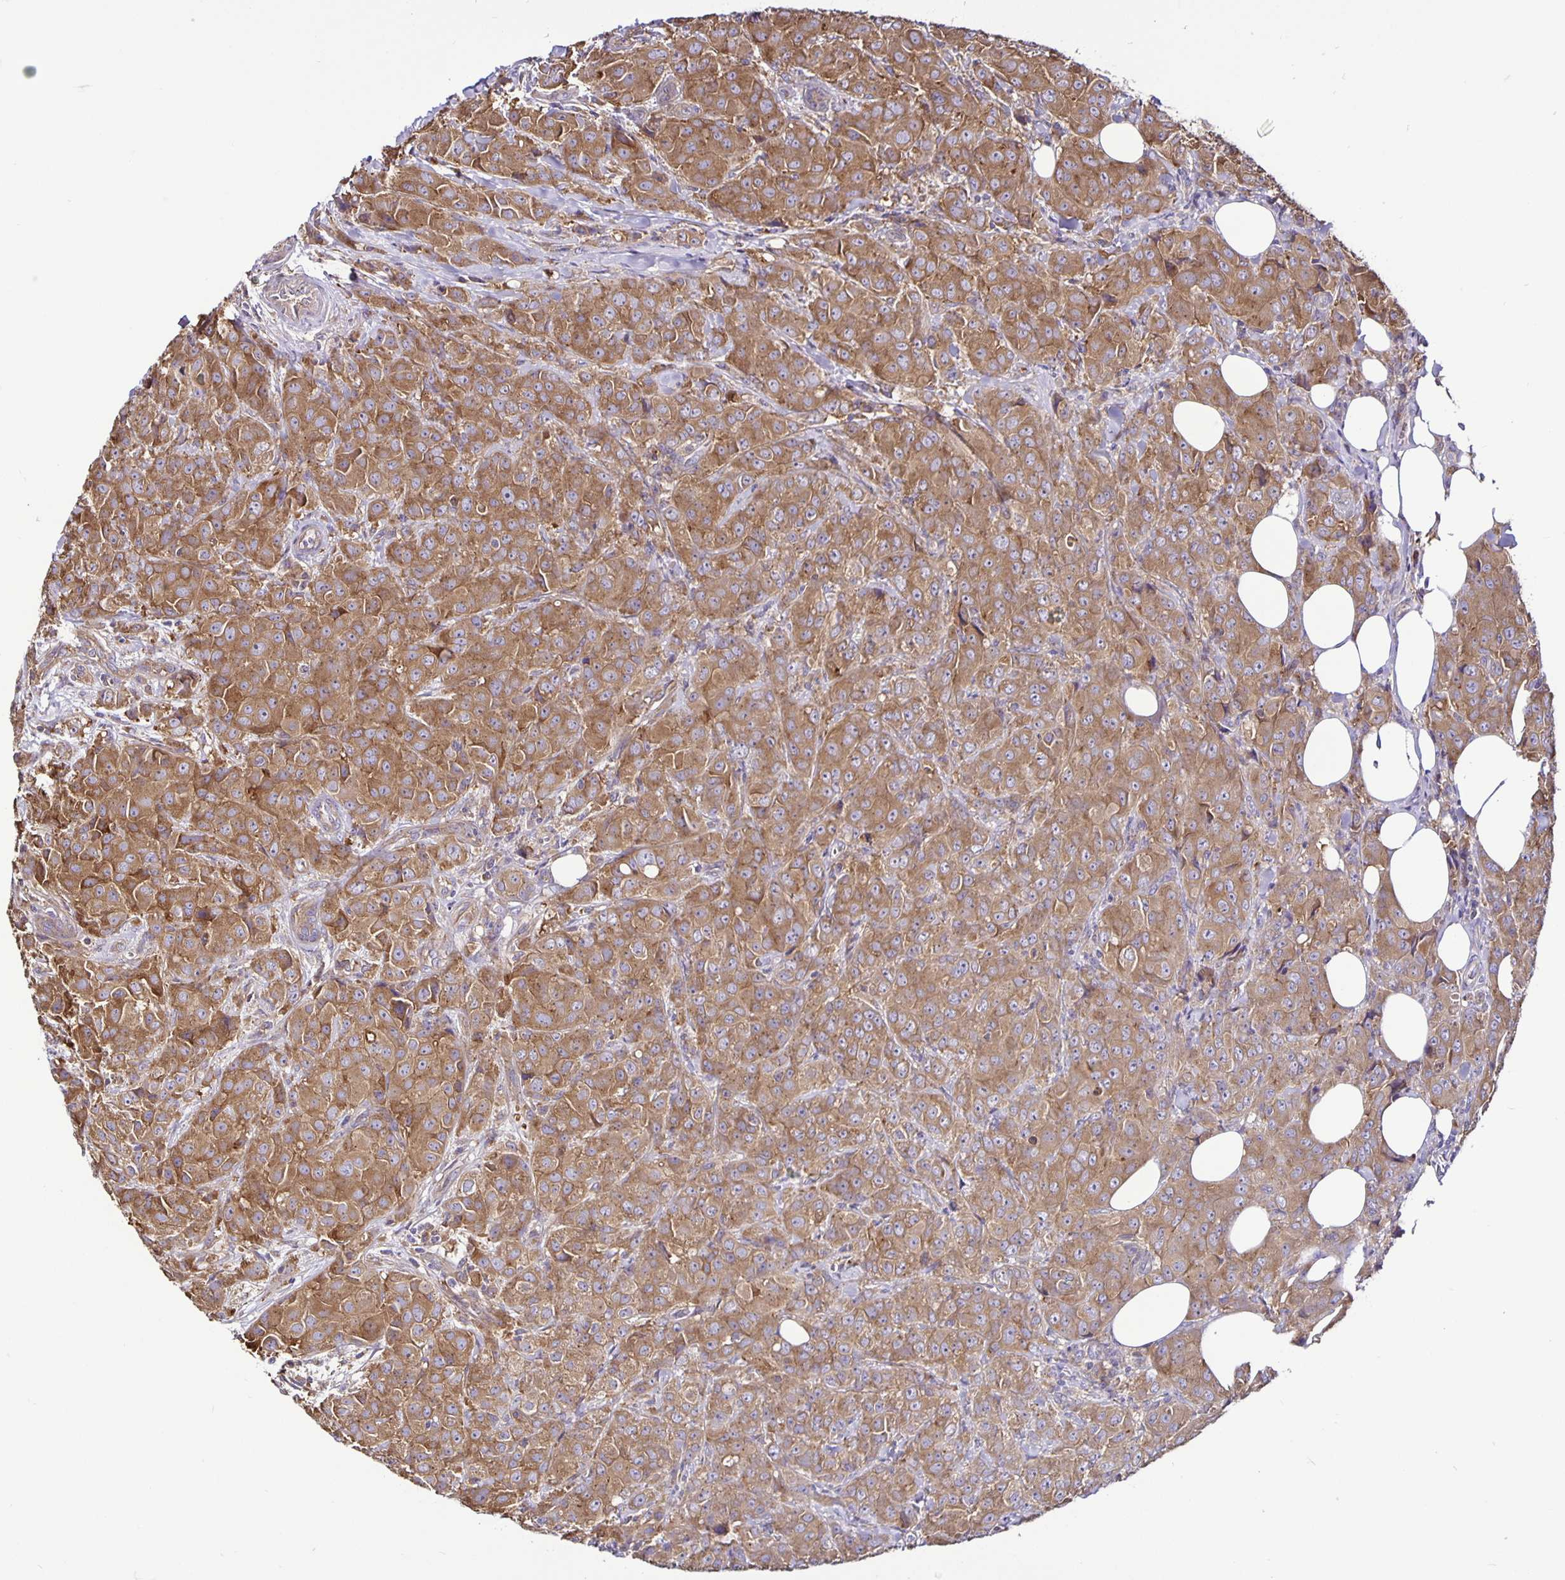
{"staining": {"intensity": "moderate", "quantity": ">75%", "location": "cytoplasmic/membranous"}, "tissue": "breast cancer", "cell_type": "Tumor cells", "image_type": "cancer", "snomed": [{"axis": "morphology", "description": "Normal tissue, NOS"}, {"axis": "morphology", "description": "Duct carcinoma"}, {"axis": "topography", "description": "Breast"}], "caption": "Breast infiltrating ductal carcinoma stained with DAB IHC displays medium levels of moderate cytoplasmic/membranous staining in approximately >75% of tumor cells.", "gene": "SNX5", "patient": {"sex": "female", "age": 43}}